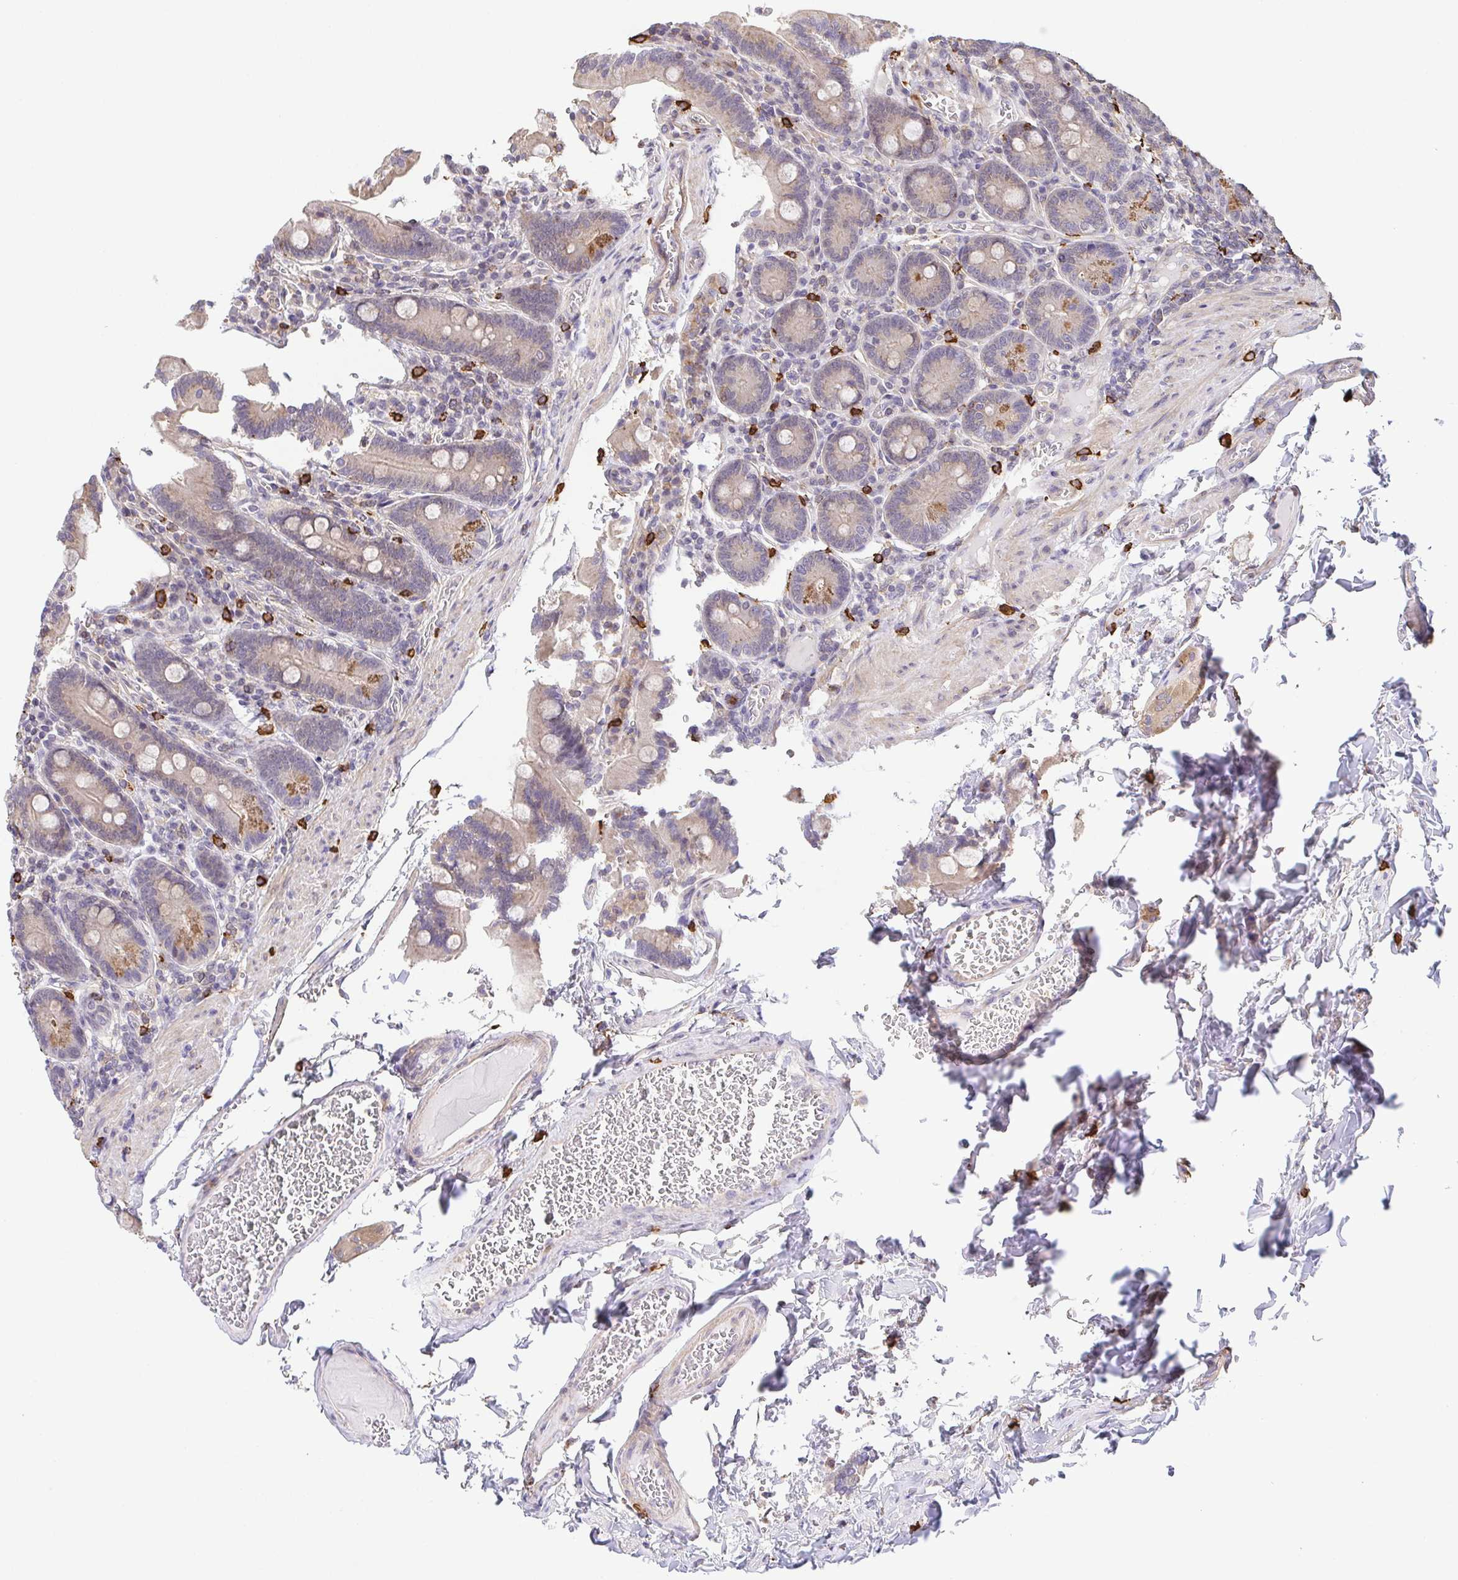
{"staining": {"intensity": "moderate", "quantity": "<25%", "location": "cytoplasmic/membranous"}, "tissue": "duodenum", "cell_type": "Glandular cells", "image_type": "normal", "snomed": [{"axis": "morphology", "description": "Normal tissue, NOS"}, {"axis": "topography", "description": "Duodenum"}], "caption": "Approximately <25% of glandular cells in unremarkable human duodenum show moderate cytoplasmic/membranous protein positivity as visualized by brown immunohistochemical staining.", "gene": "PREPL", "patient": {"sex": "female", "age": 62}}